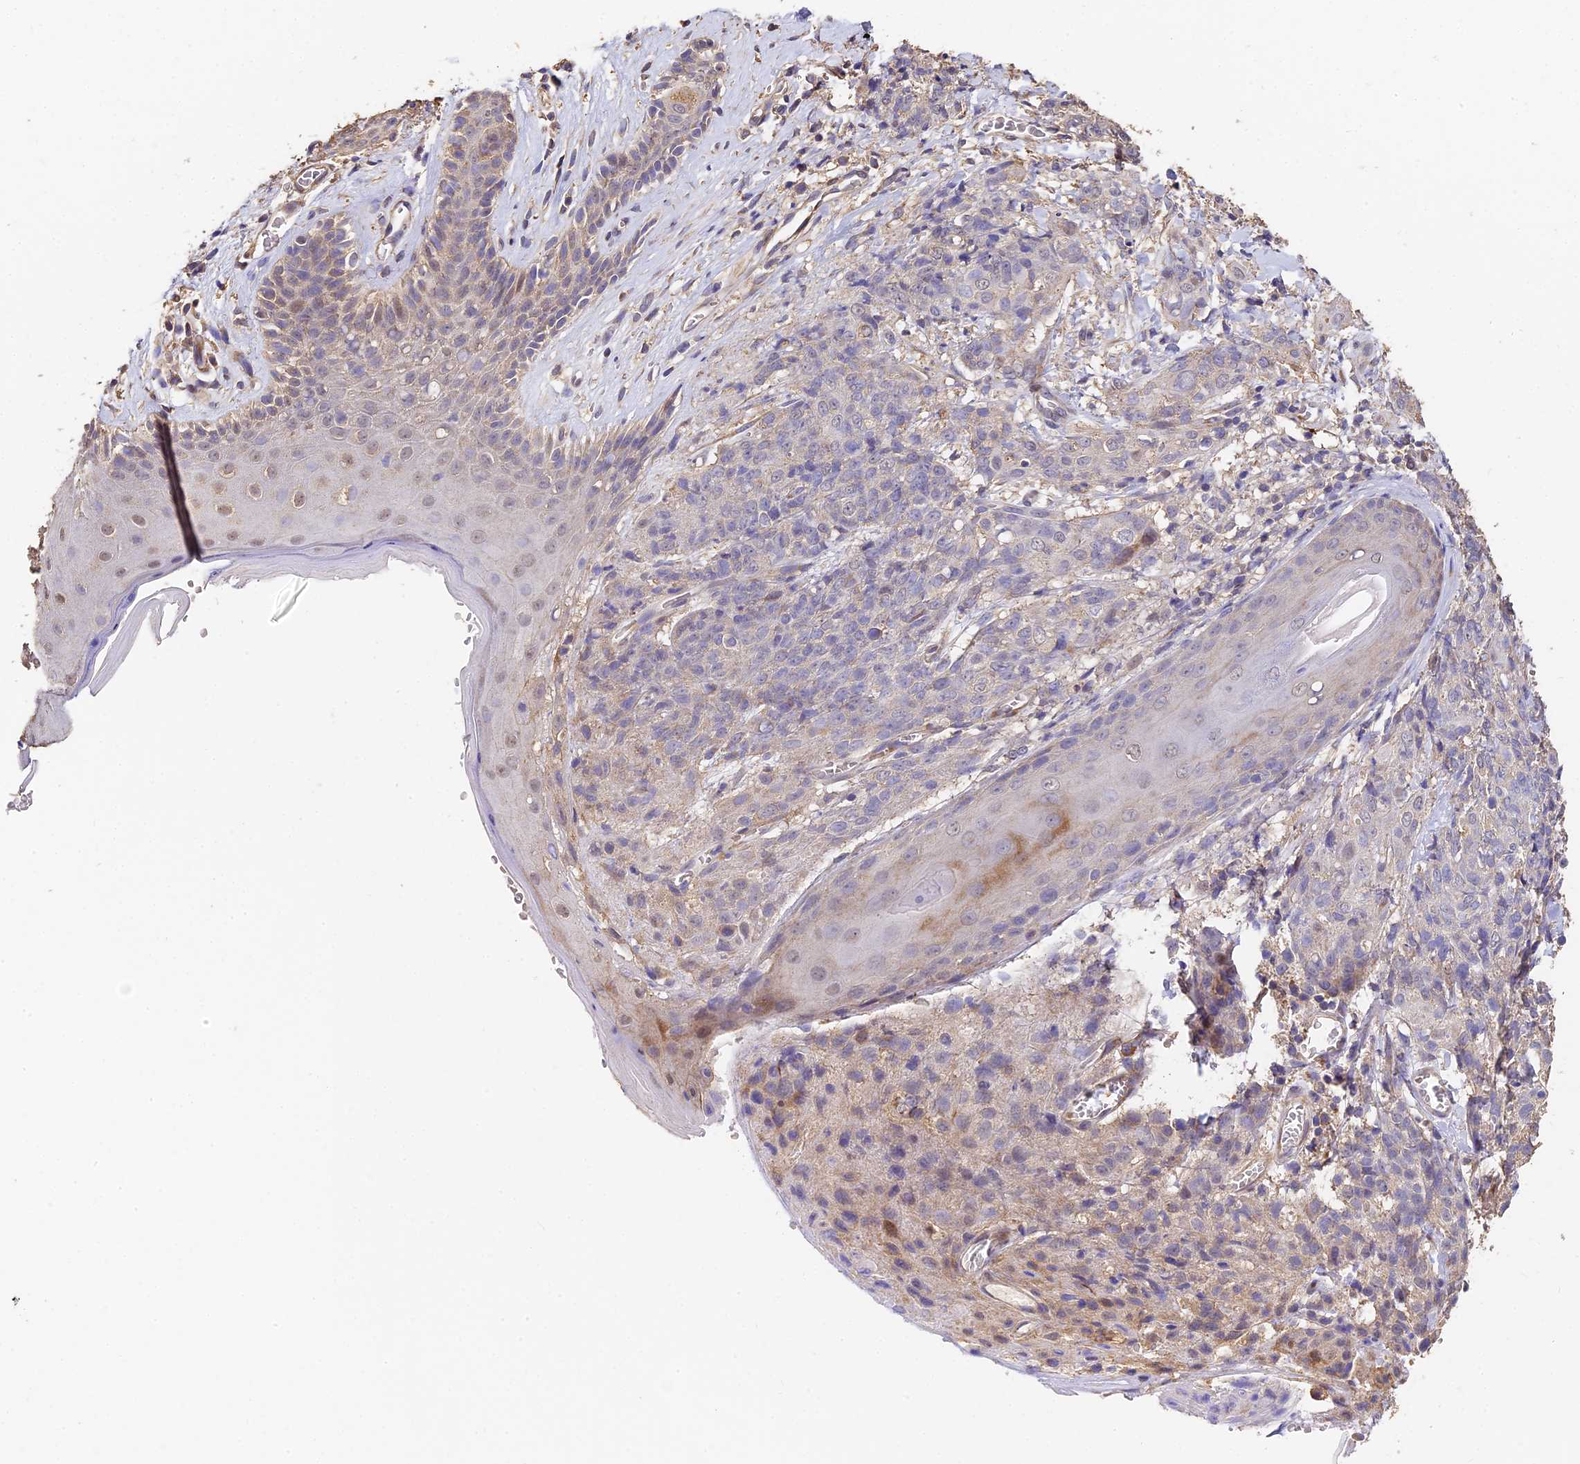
{"staining": {"intensity": "negative", "quantity": "none", "location": "none"}, "tissue": "skin cancer", "cell_type": "Tumor cells", "image_type": "cancer", "snomed": [{"axis": "morphology", "description": "Squamous cell carcinoma, NOS"}, {"axis": "topography", "description": "Skin"}, {"axis": "topography", "description": "Vulva"}], "caption": "A high-resolution histopathology image shows immunohistochemistry (IHC) staining of squamous cell carcinoma (skin), which exhibits no significant positivity in tumor cells. (Immunohistochemistry (ihc), brightfield microscopy, high magnification).", "gene": "SLC11A1", "patient": {"sex": "female", "age": 85}}